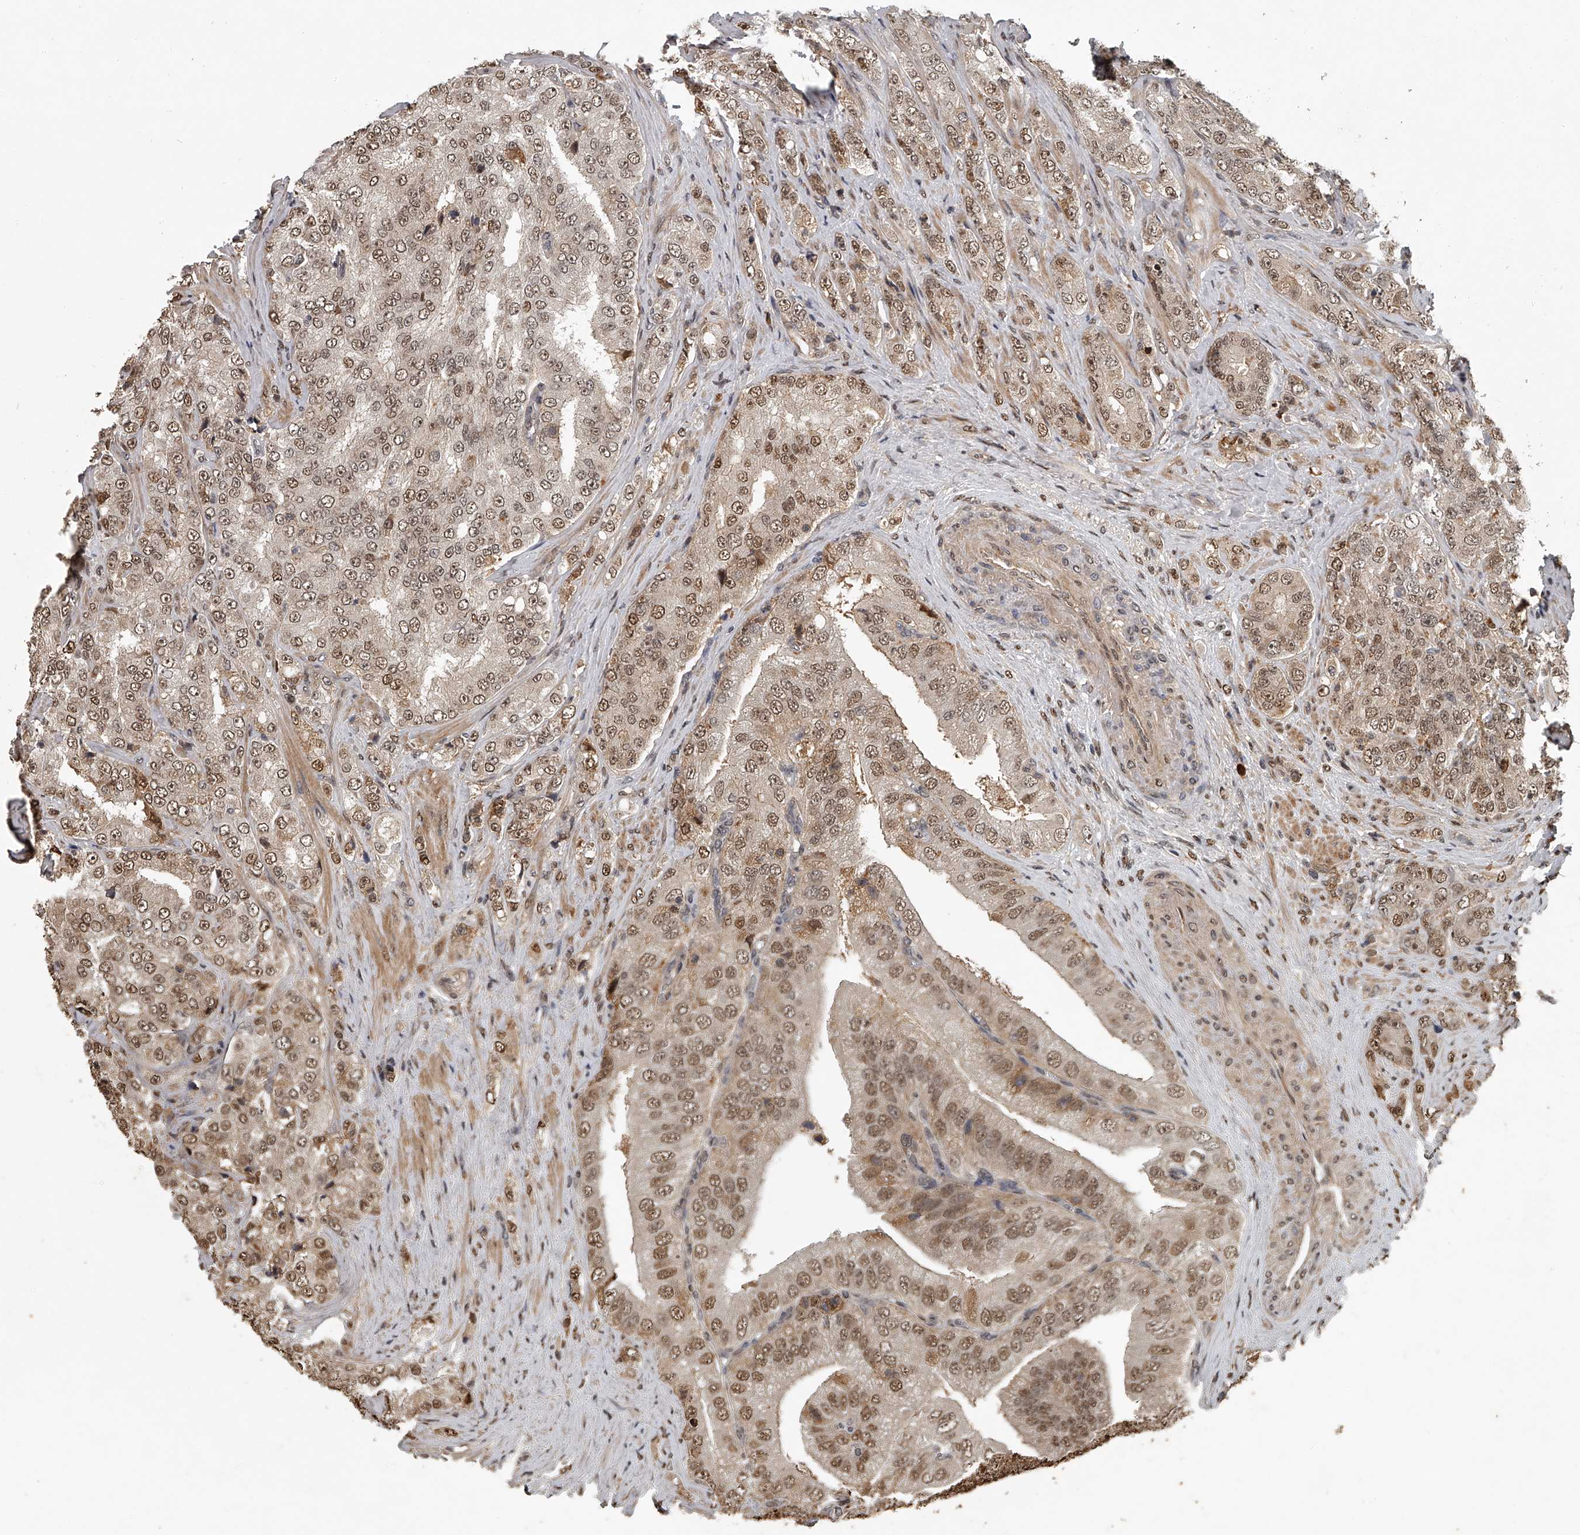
{"staining": {"intensity": "moderate", "quantity": ">75%", "location": "cytoplasmic/membranous,nuclear"}, "tissue": "prostate cancer", "cell_type": "Tumor cells", "image_type": "cancer", "snomed": [{"axis": "morphology", "description": "Adenocarcinoma, High grade"}, {"axis": "topography", "description": "Prostate"}], "caption": "Prostate adenocarcinoma (high-grade) stained with DAB immunohistochemistry (IHC) reveals medium levels of moderate cytoplasmic/membranous and nuclear expression in approximately >75% of tumor cells. The staining was performed using DAB to visualize the protein expression in brown, while the nuclei were stained in blue with hematoxylin (Magnification: 20x).", "gene": "PLEKHG1", "patient": {"sex": "male", "age": 58}}